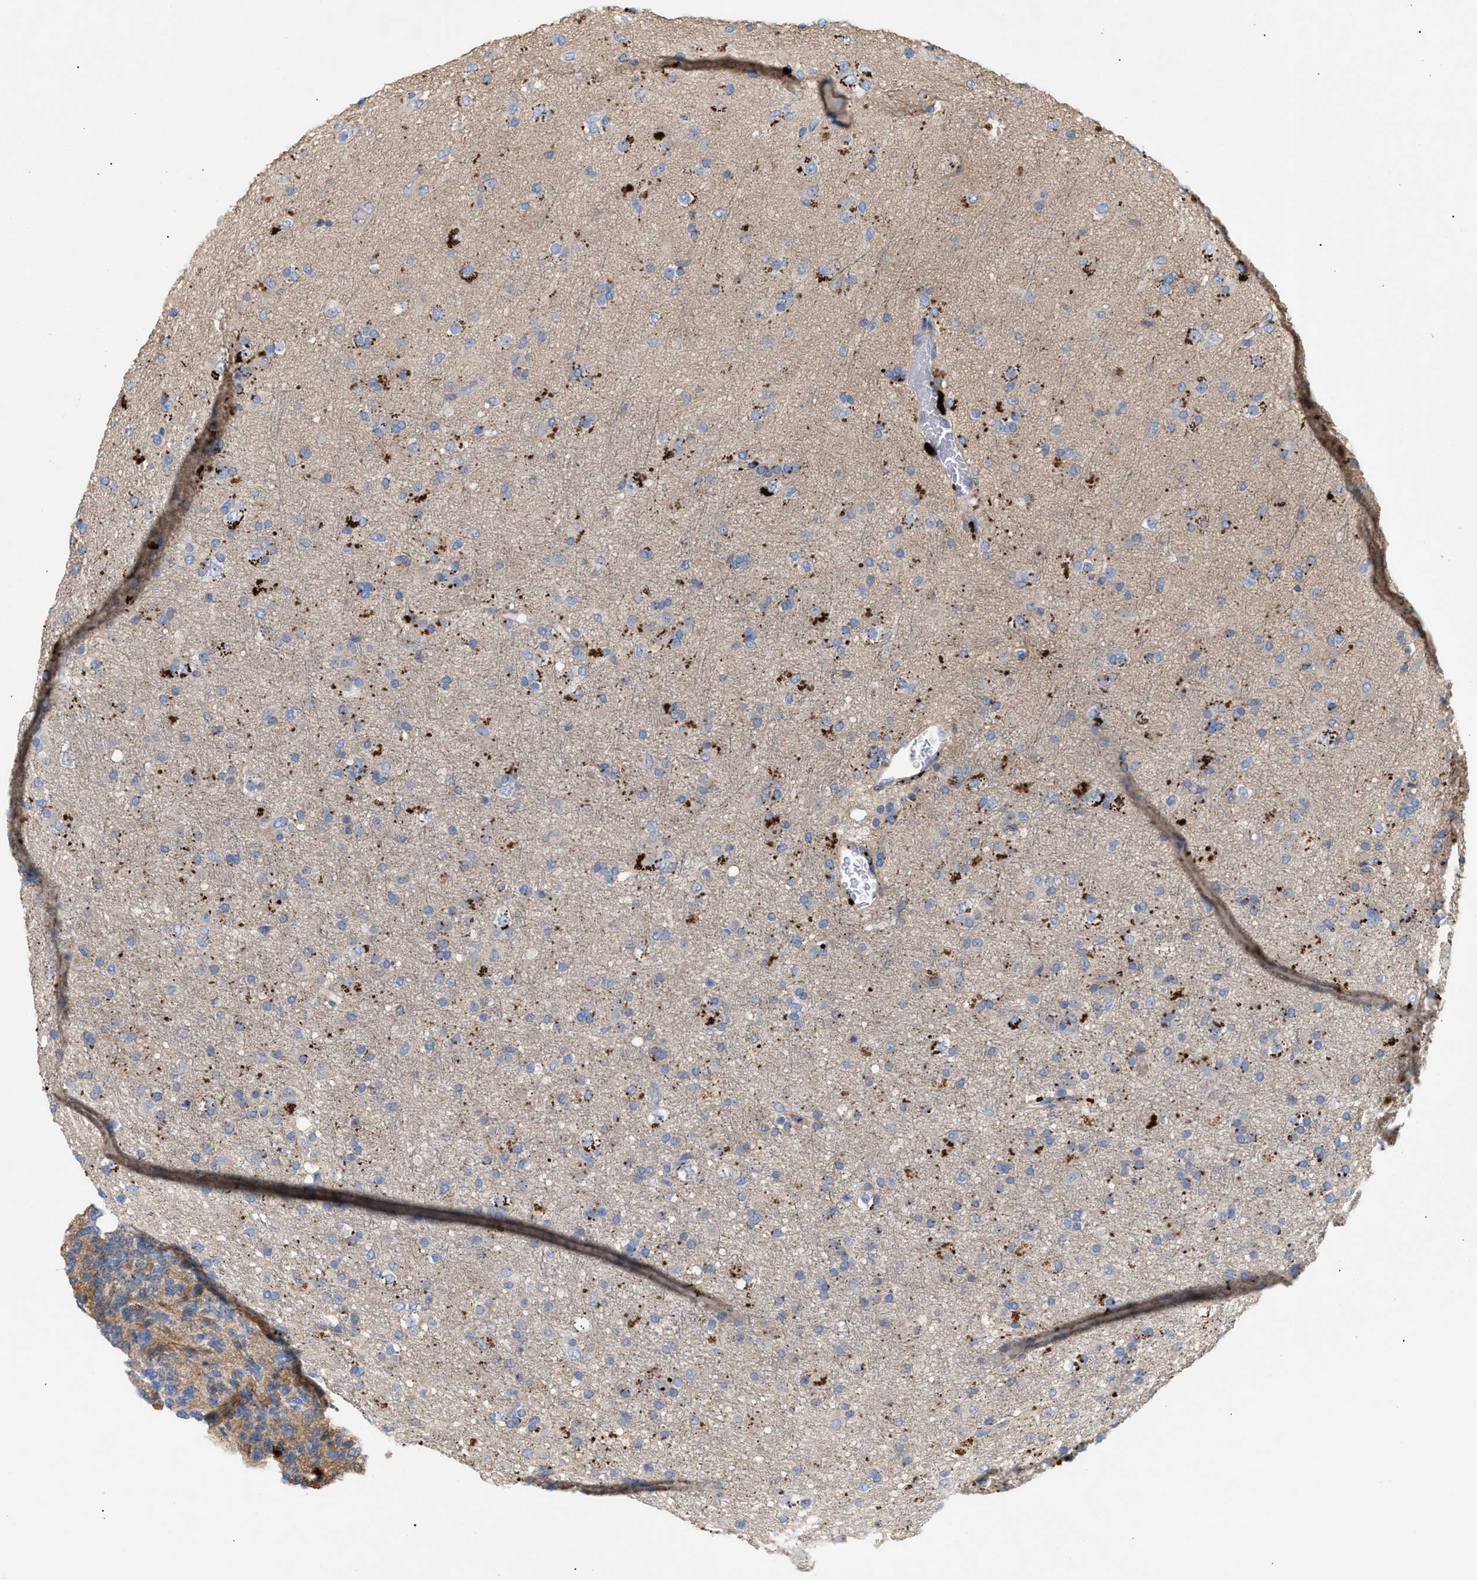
{"staining": {"intensity": "weak", "quantity": "25%-75%", "location": "cytoplasmic/membranous"}, "tissue": "glioma", "cell_type": "Tumor cells", "image_type": "cancer", "snomed": [{"axis": "morphology", "description": "Glioma, malignant, Low grade"}, {"axis": "topography", "description": "Brain"}], "caption": "IHC of human glioma shows low levels of weak cytoplasmic/membranous positivity in about 25%-75% of tumor cells.", "gene": "MBTD1", "patient": {"sex": "male", "age": 65}}